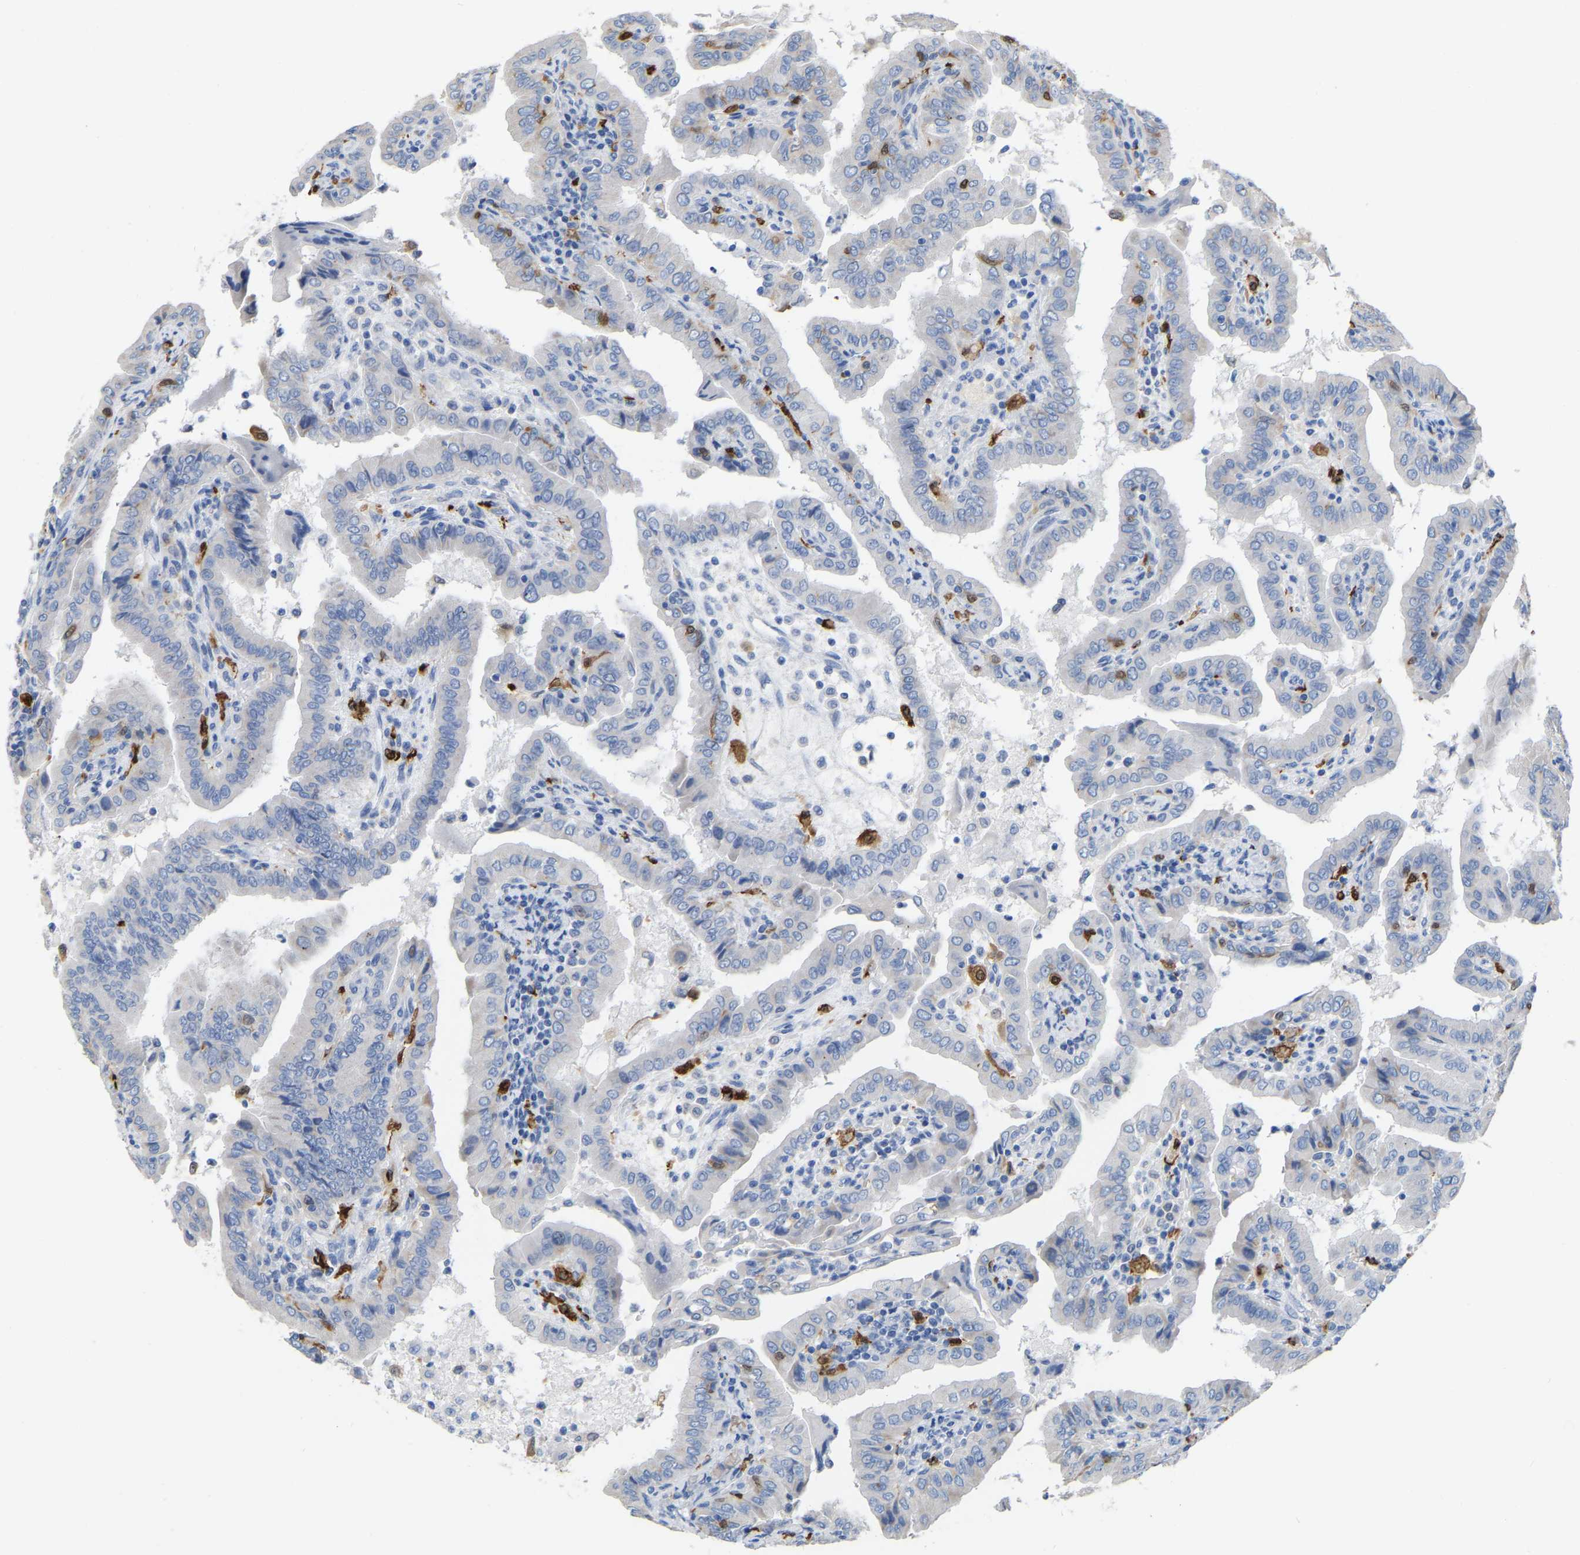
{"staining": {"intensity": "negative", "quantity": "none", "location": "none"}, "tissue": "thyroid cancer", "cell_type": "Tumor cells", "image_type": "cancer", "snomed": [{"axis": "morphology", "description": "Papillary adenocarcinoma, NOS"}, {"axis": "topography", "description": "Thyroid gland"}], "caption": "Immunohistochemistry (IHC) of human thyroid cancer displays no expression in tumor cells.", "gene": "ULBP2", "patient": {"sex": "male", "age": 33}}